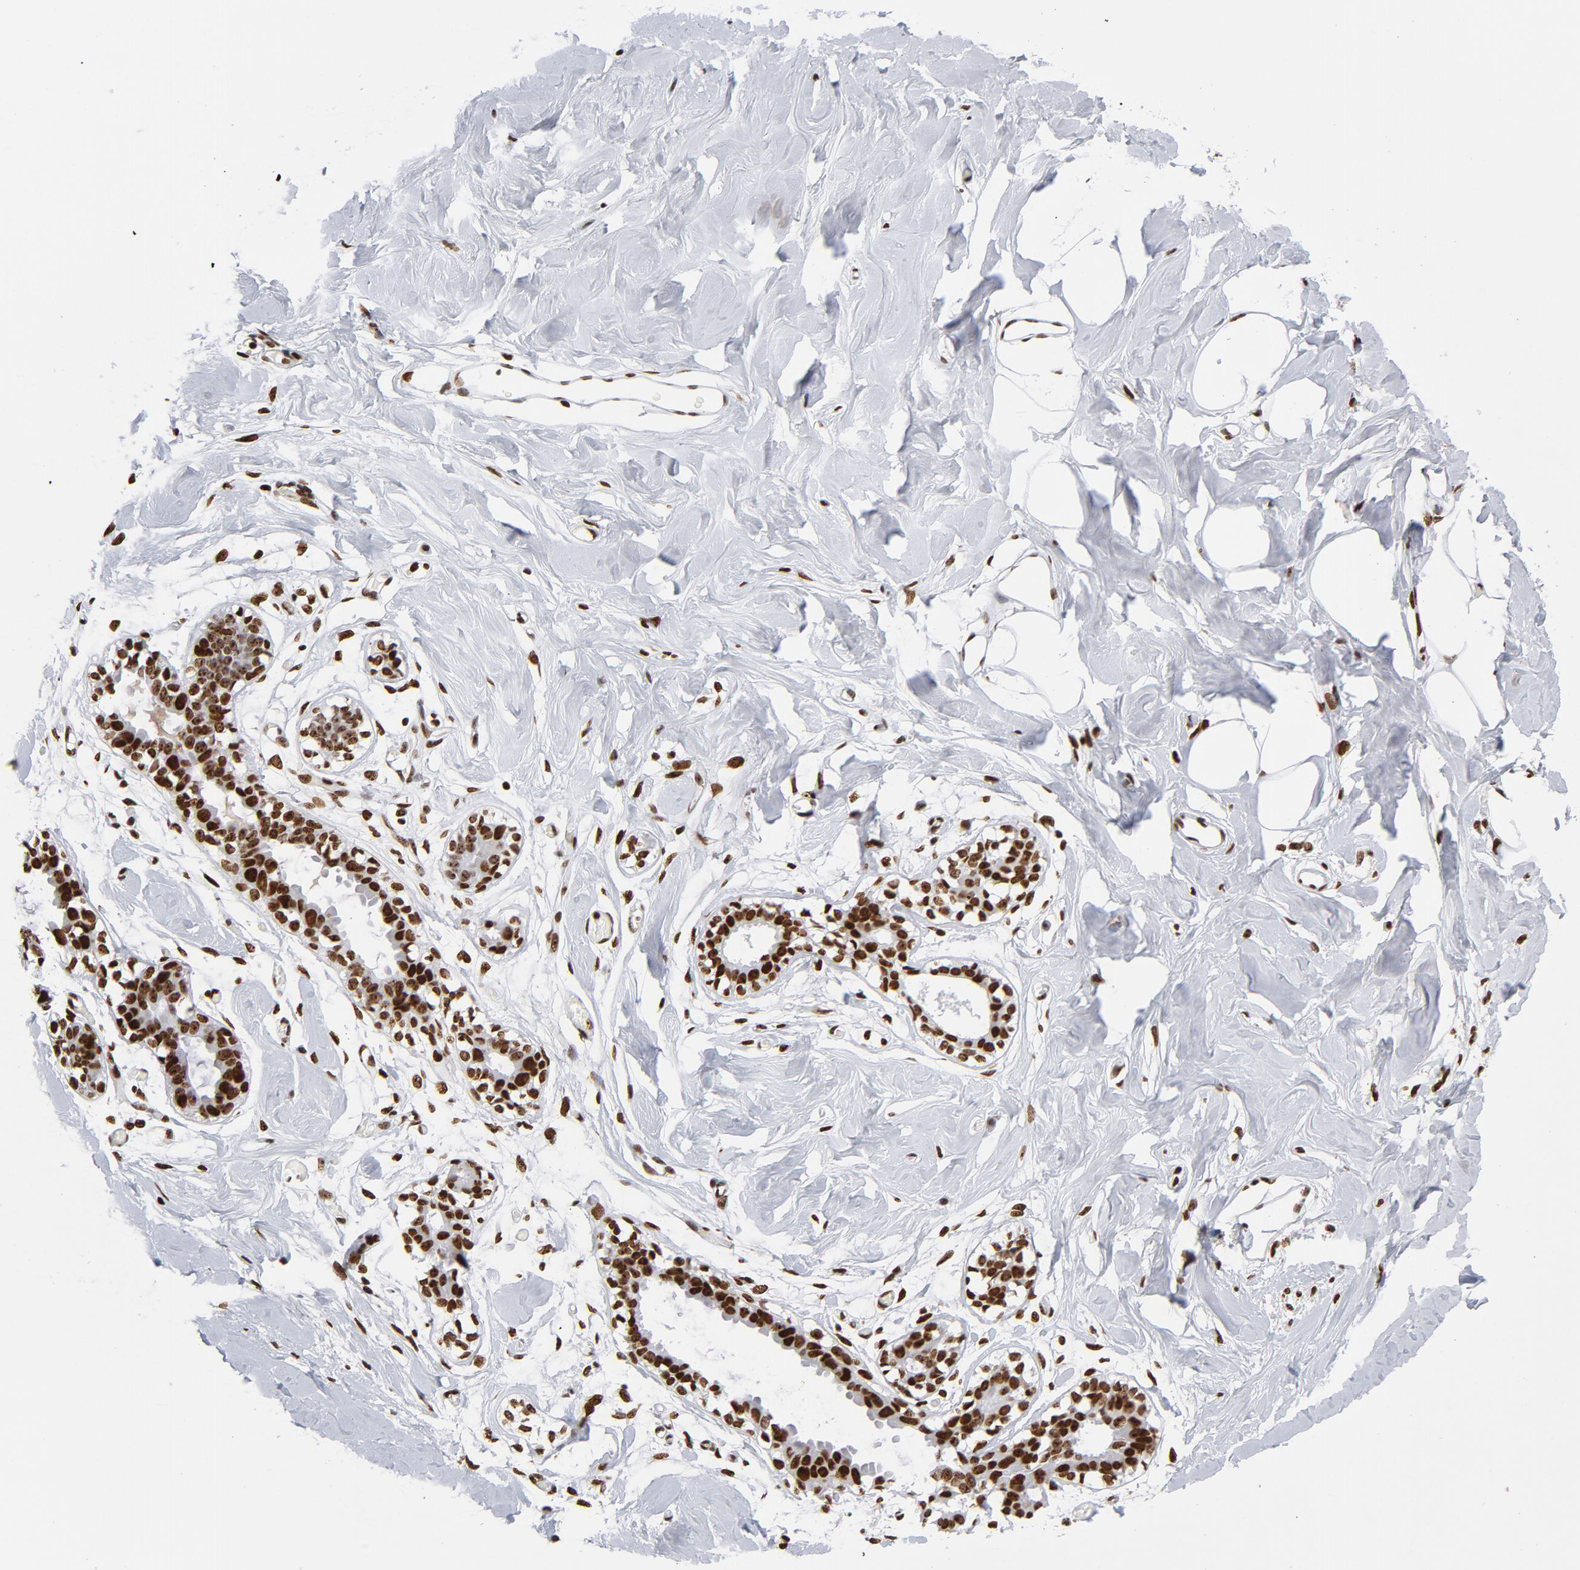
{"staining": {"intensity": "moderate", "quantity": ">75%", "location": "nuclear"}, "tissue": "breast", "cell_type": "Adipocytes", "image_type": "normal", "snomed": [{"axis": "morphology", "description": "Normal tissue, NOS"}, {"axis": "topography", "description": "Breast"}, {"axis": "topography", "description": "Adipose tissue"}], "caption": "Protein staining displays moderate nuclear expression in approximately >75% of adipocytes in normal breast. Immunohistochemistry (ihc) stains the protein of interest in brown and the nuclei are stained blue.", "gene": "TOP2B", "patient": {"sex": "female", "age": 25}}